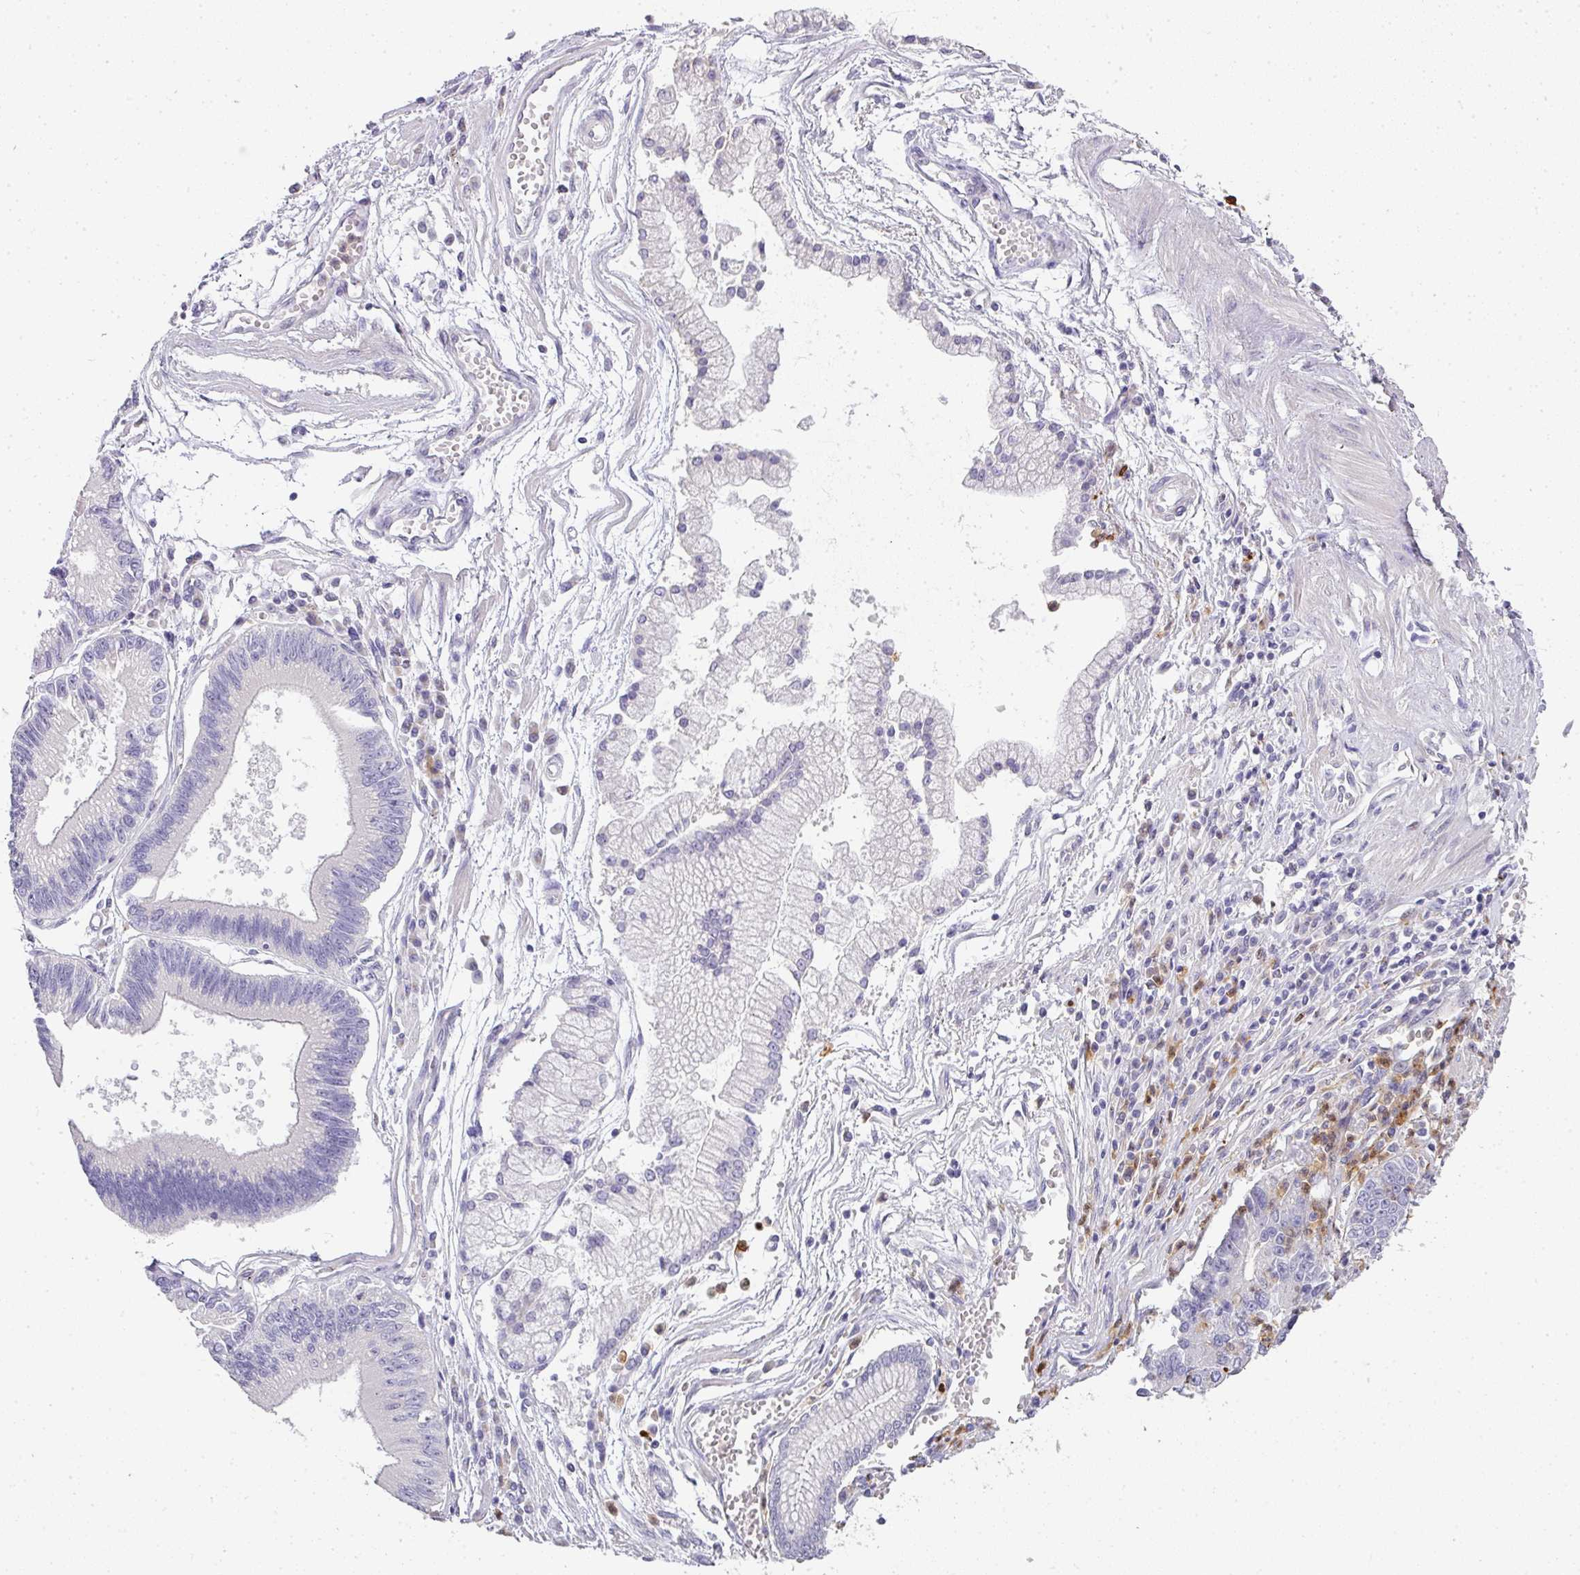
{"staining": {"intensity": "negative", "quantity": "none", "location": "none"}, "tissue": "stomach cancer", "cell_type": "Tumor cells", "image_type": "cancer", "snomed": [{"axis": "morphology", "description": "Adenocarcinoma, NOS"}, {"axis": "topography", "description": "Stomach"}], "caption": "DAB (3,3'-diaminobenzidine) immunohistochemical staining of stomach cancer (adenocarcinoma) exhibits no significant staining in tumor cells.", "gene": "HHEX", "patient": {"sex": "male", "age": 59}}